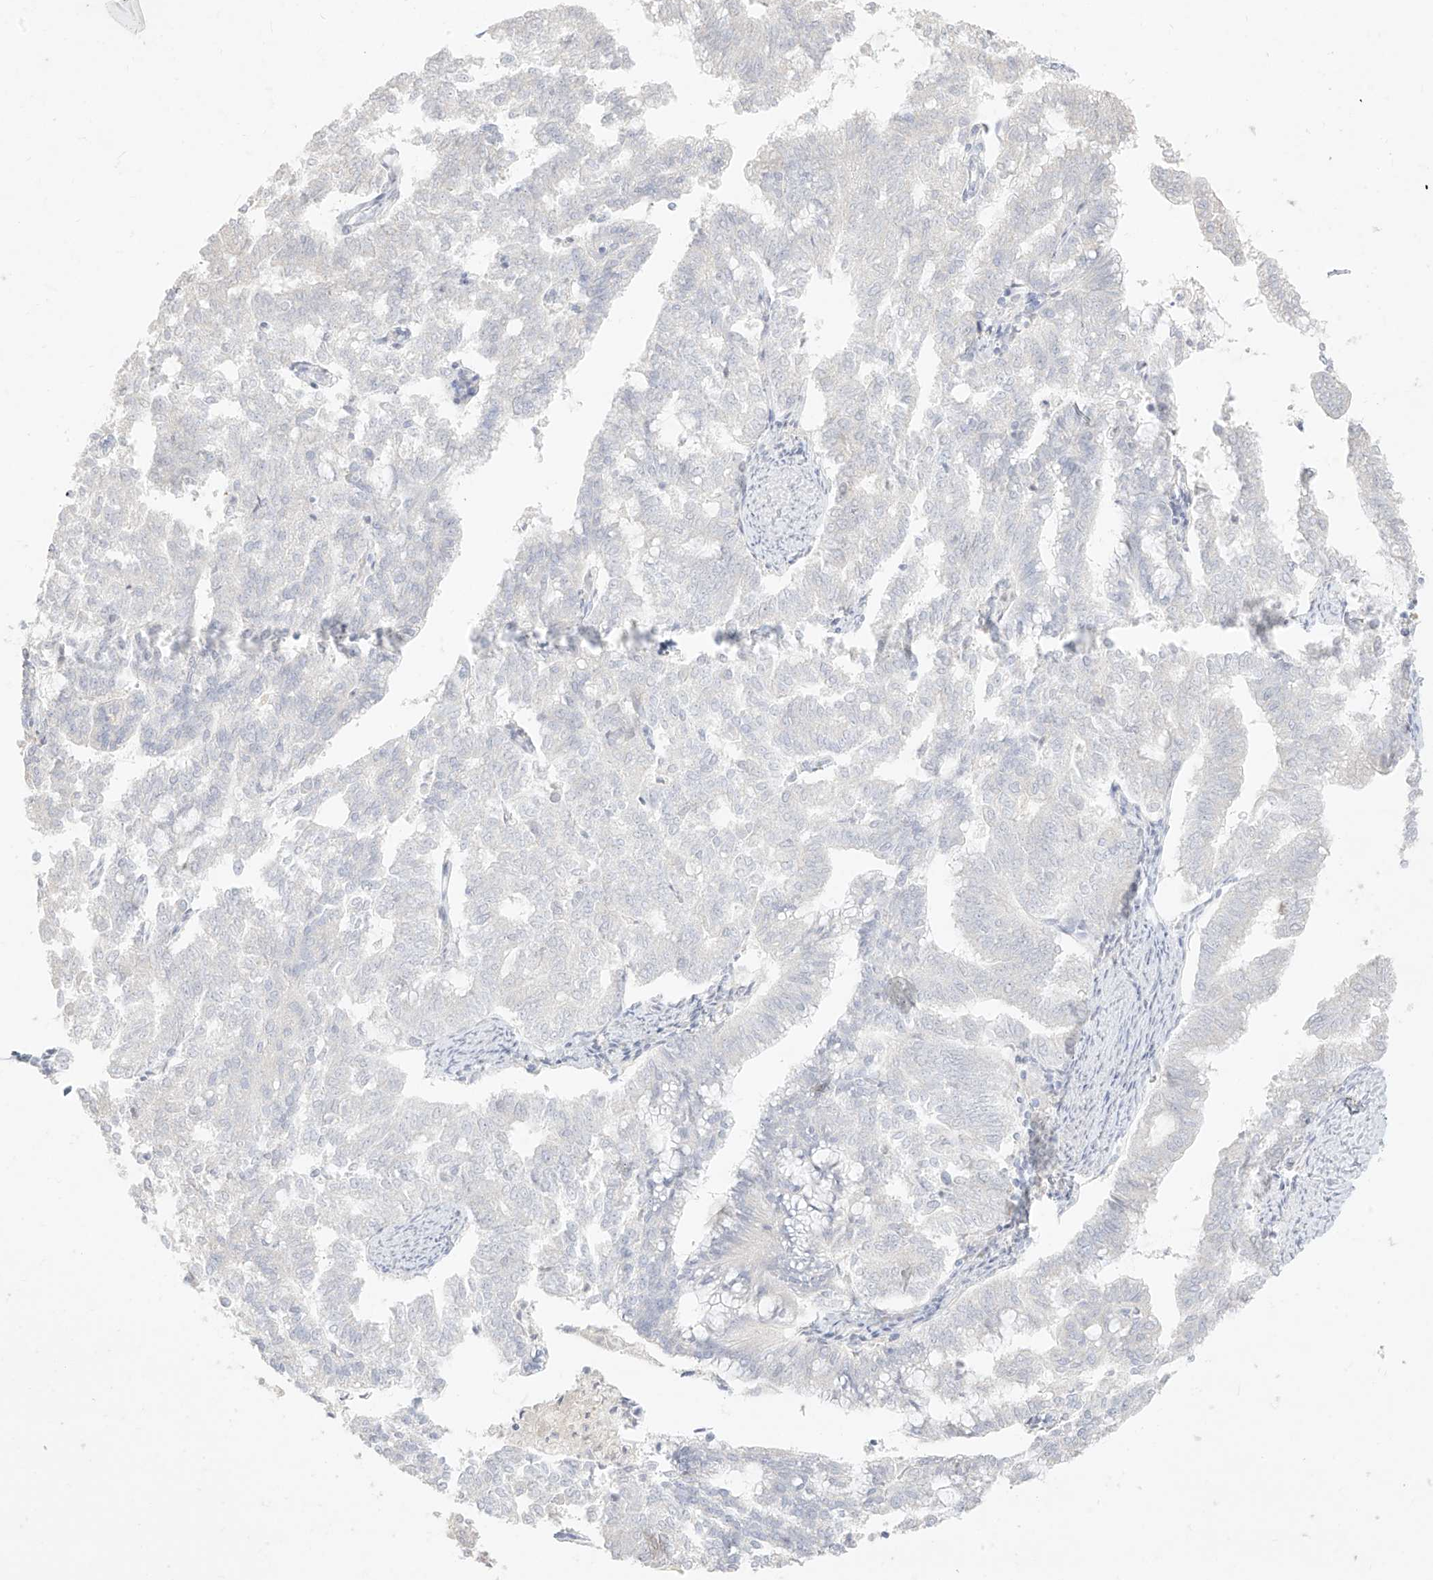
{"staining": {"intensity": "negative", "quantity": "none", "location": "none"}, "tissue": "endometrial cancer", "cell_type": "Tumor cells", "image_type": "cancer", "snomed": [{"axis": "morphology", "description": "Adenocarcinoma, NOS"}, {"axis": "topography", "description": "Endometrium"}], "caption": "The photomicrograph displays no significant staining in tumor cells of endometrial cancer (adenocarcinoma). (Stains: DAB immunohistochemistry (IHC) with hematoxylin counter stain, Microscopy: brightfield microscopy at high magnification).", "gene": "ARHGEF40", "patient": {"sex": "female", "age": 79}}